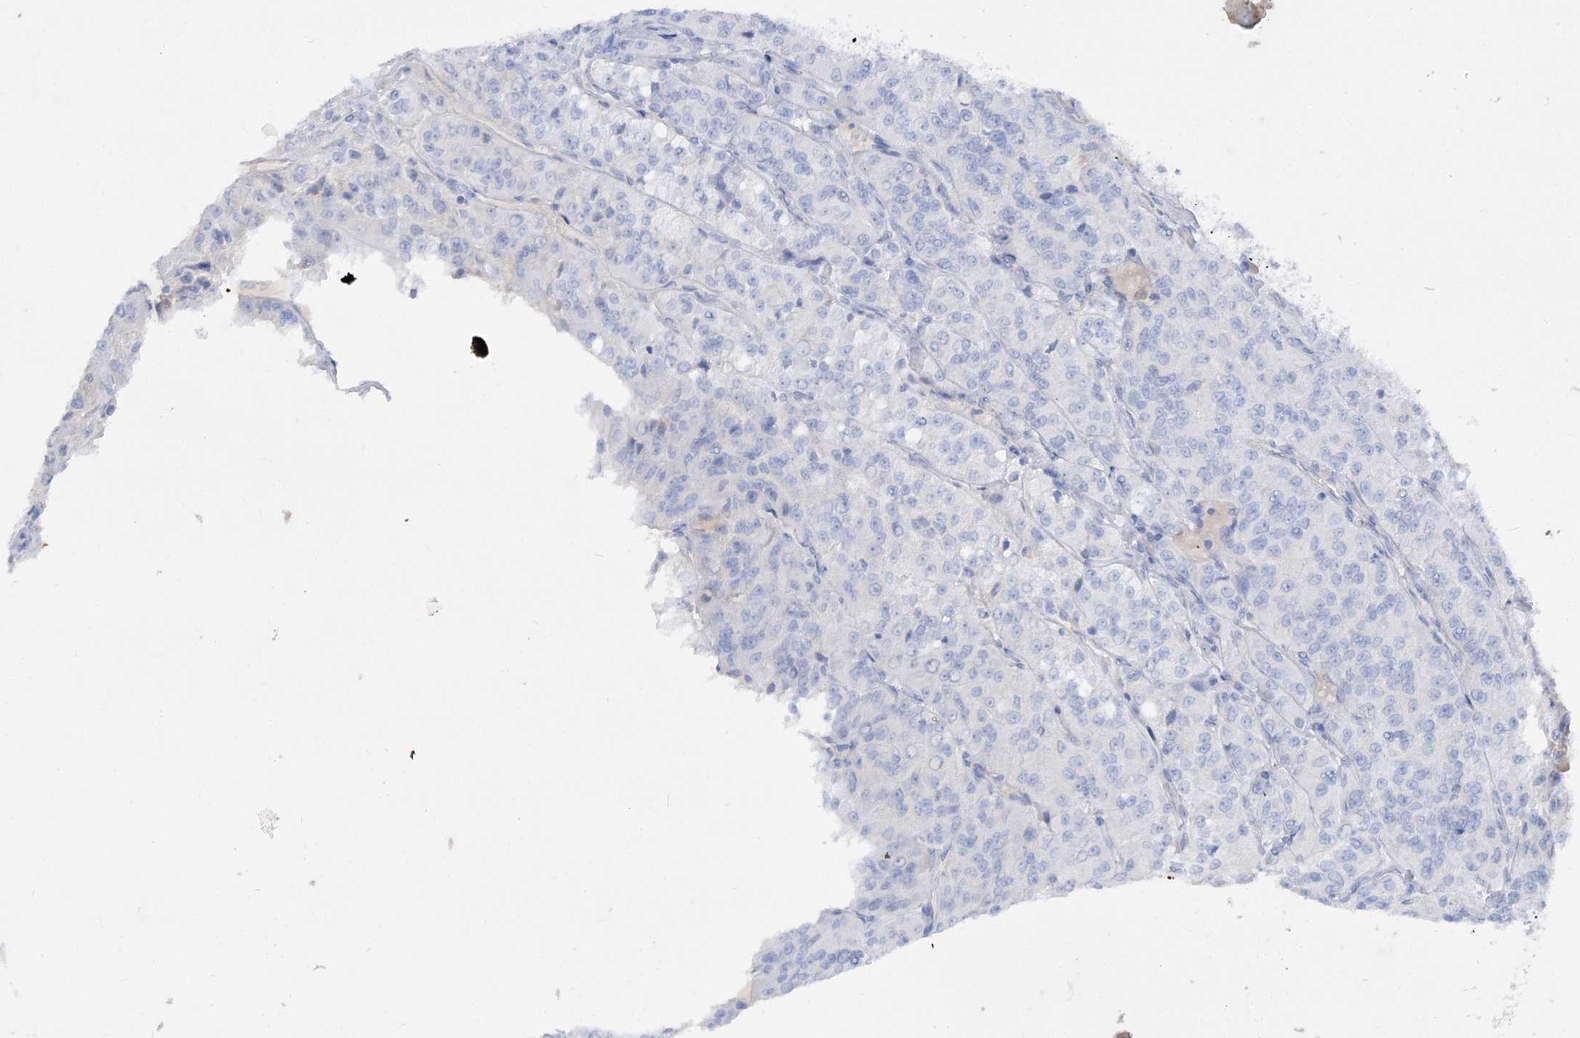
{"staining": {"intensity": "negative", "quantity": "none", "location": "none"}, "tissue": "renal cancer", "cell_type": "Tumor cells", "image_type": "cancer", "snomed": [{"axis": "morphology", "description": "Adenocarcinoma, NOS"}, {"axis": "topography", "description": "Kidney"}], "caption": "Photomicrograph shows no significant protein staining in tumor cells of renal cancer (adenocarcinoma). (Brightfield microscopy of DAB immunohistochemistry (IHC) at high magnification).", "gene": "GBF1", "patient": {"sex": "female", "age": 63}}